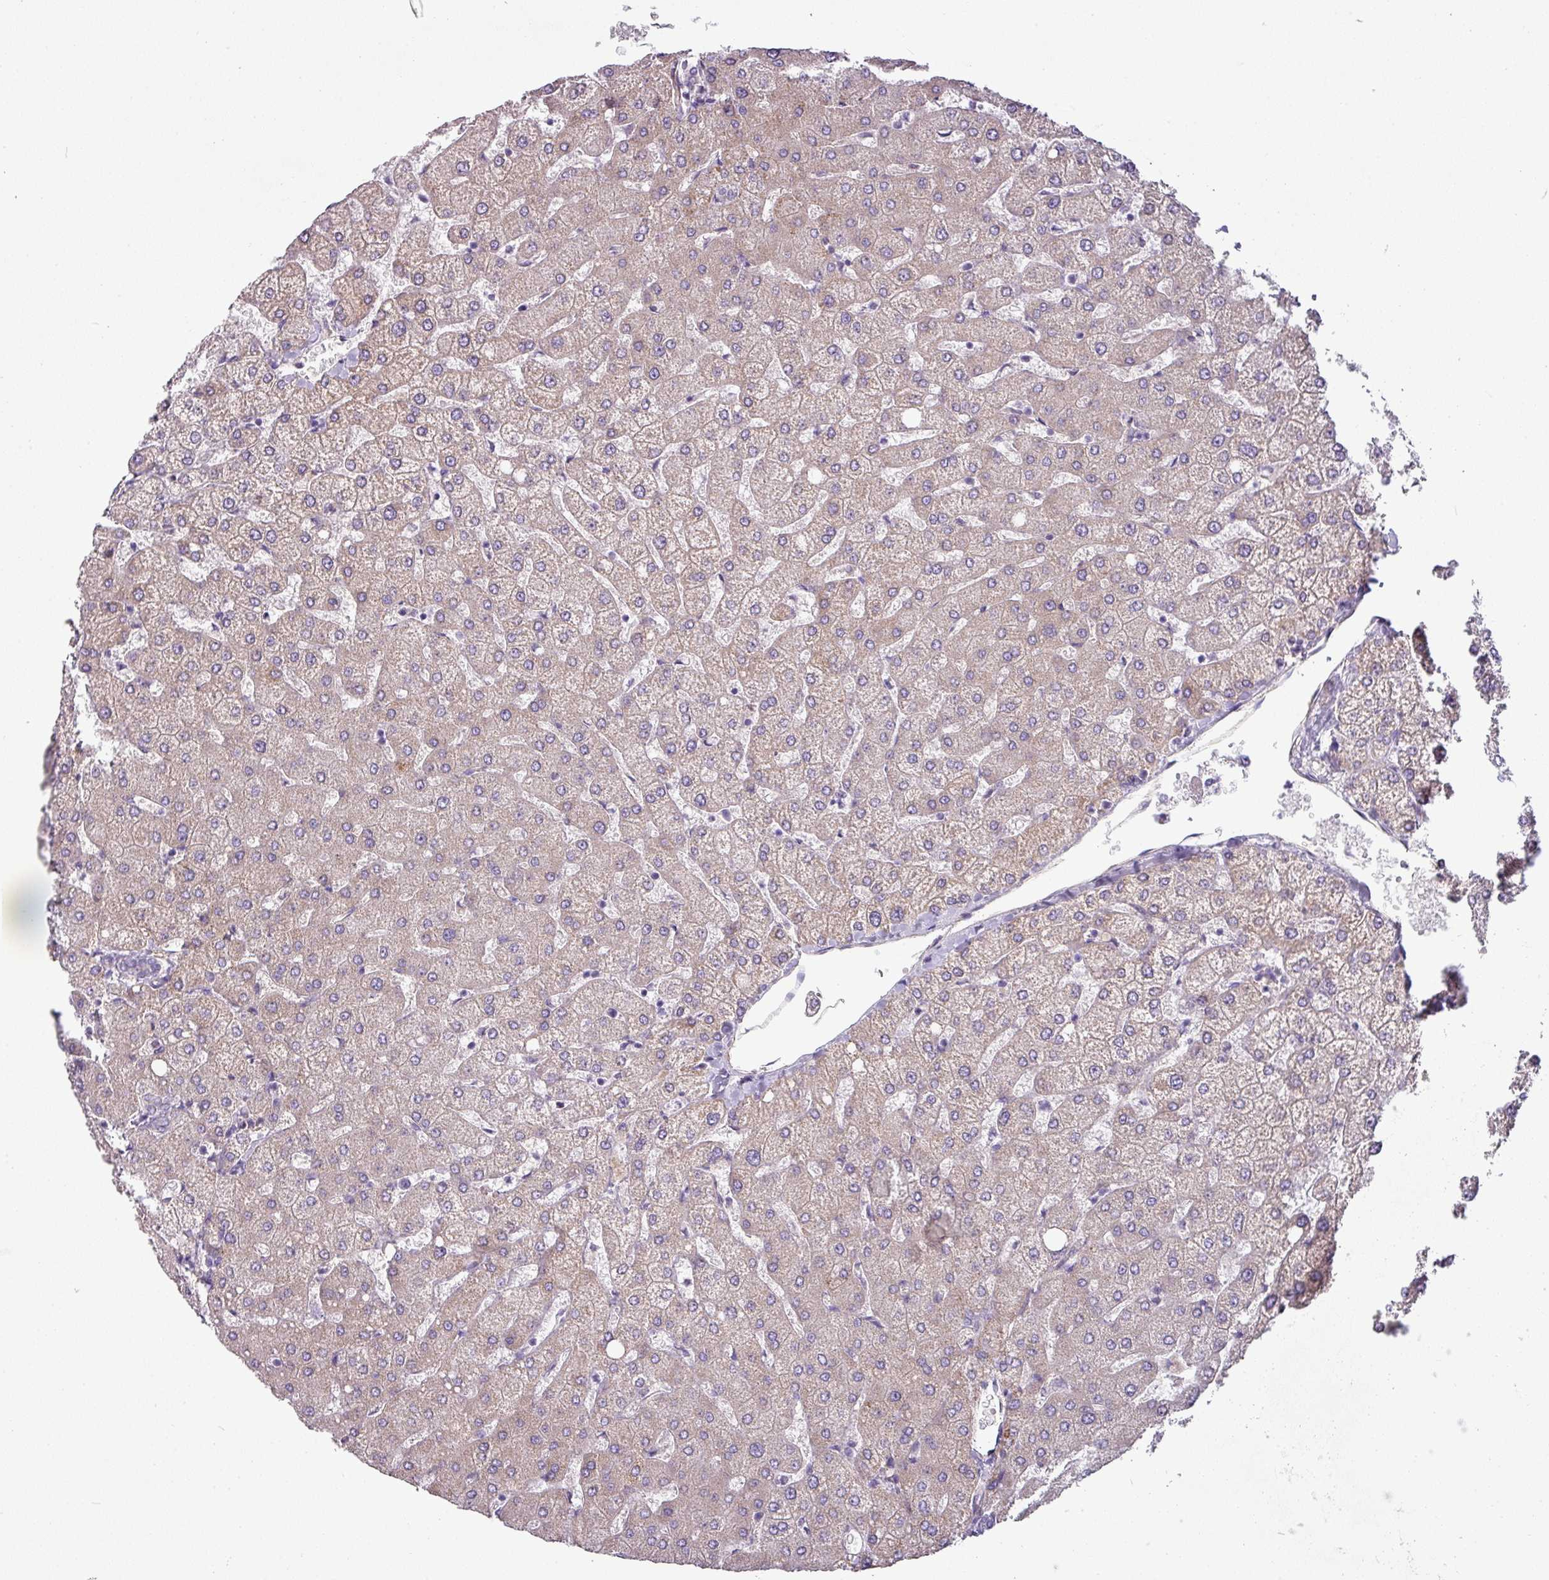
{"staining": {"intensity": "negative", "quantity": "none", "location": "none"}, "tissue": "liver", "cell_type": "Cholangiocytes", "image_type": "normal", "snomed": [{"axis": "morphology", "description": "Normal tissue, NOS"}, {"axis": "topography", "description": "Liver"}], "caption": "Immunohistochemistry (IHC) micrograph of normal liver stained for a protein (brown), which displays no staining in cholangiocytes.", "gene": "TMEM178B", "patient": {"sex": "female", "age": 54}}